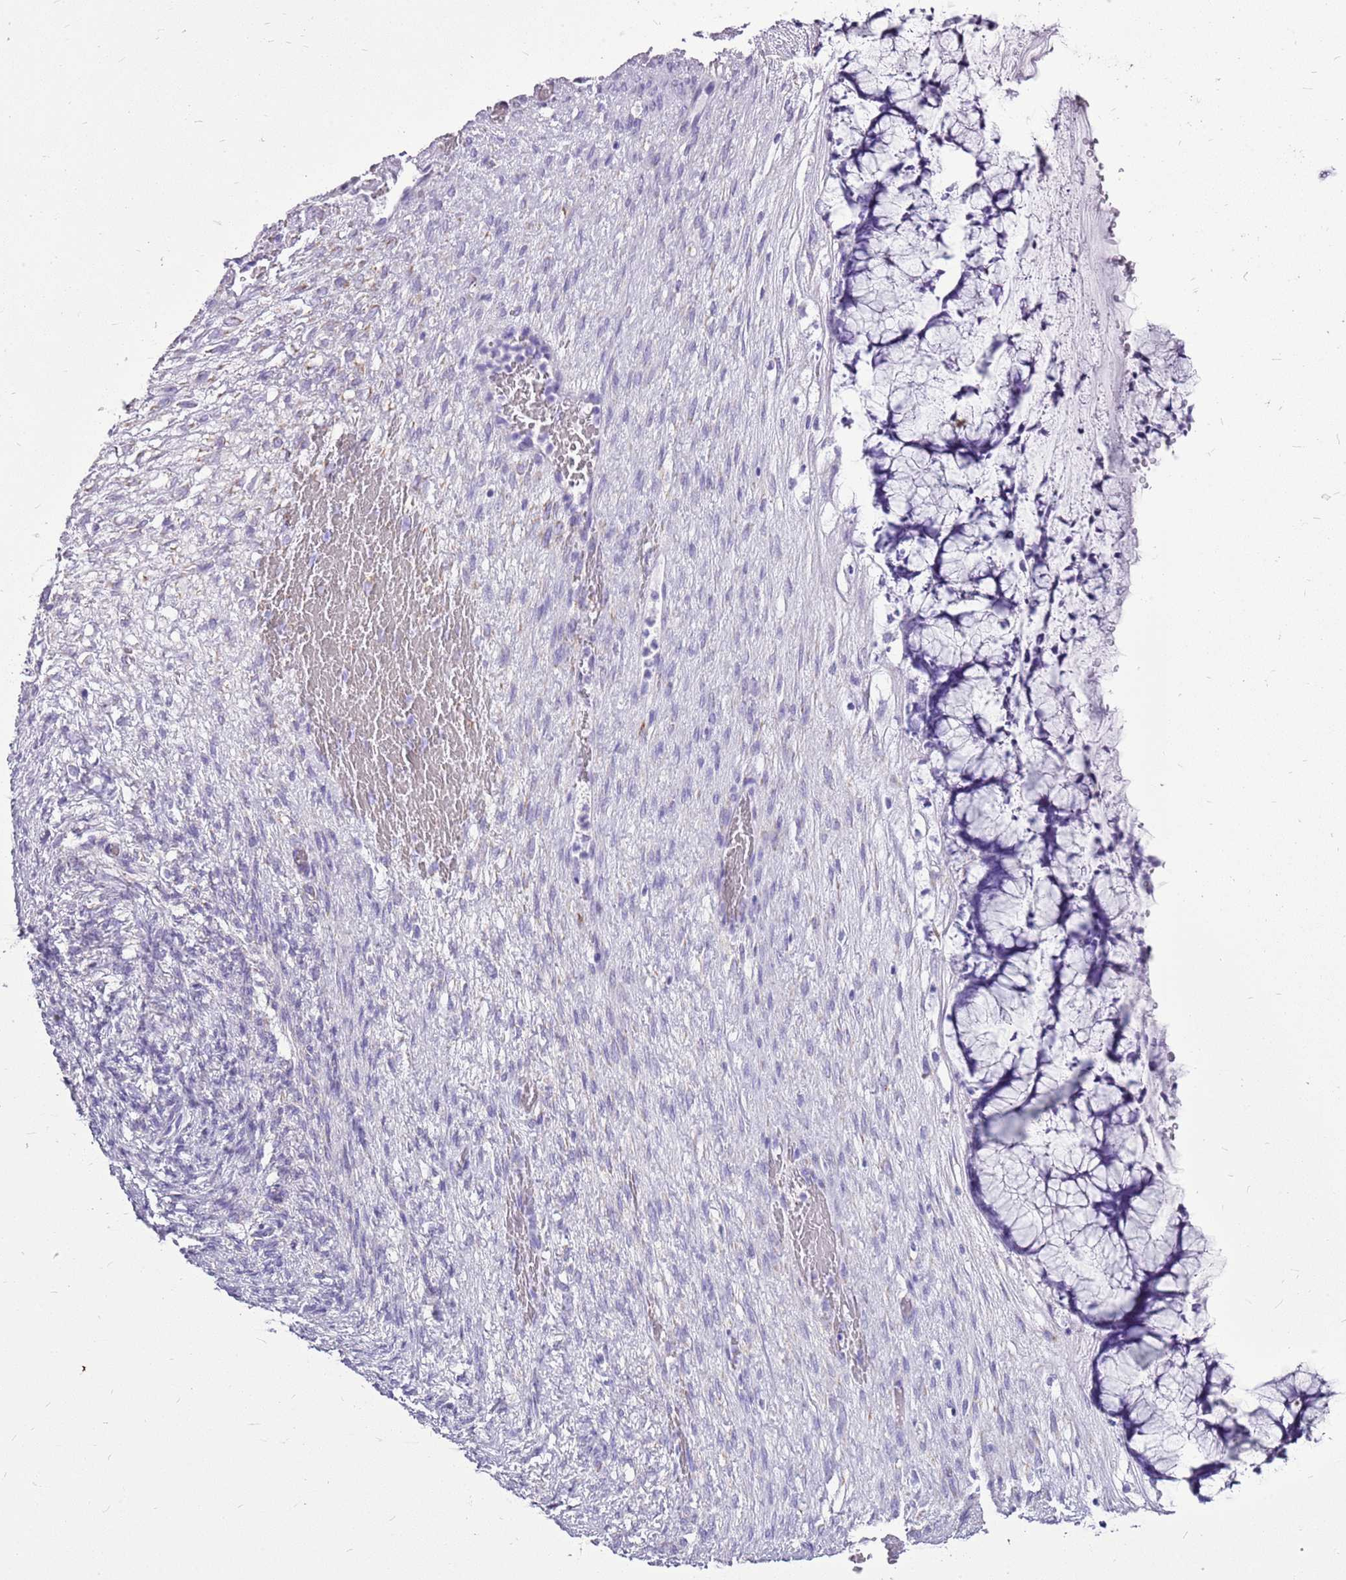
{"staining": {"intensity": "negative", "quantity": "none", "location": "none"}, "tissue": "ovarian cancer", "cell_type": "Tumor cells", "image_type": "cancer", "snomed": [{"axis": "morphology", "description": "Cystadenocarcinoma, mucinous, NOS"}, {"axis": "topography", "description": "Ovary"}], "caption": "DAB (3,3'-diaminobenzidine) immunohistochemical staining of ovarian cancer shows no significant staining in tumor cells.", "gene": "ACSS3", "patient": {"sex": "female", "age": 42}}